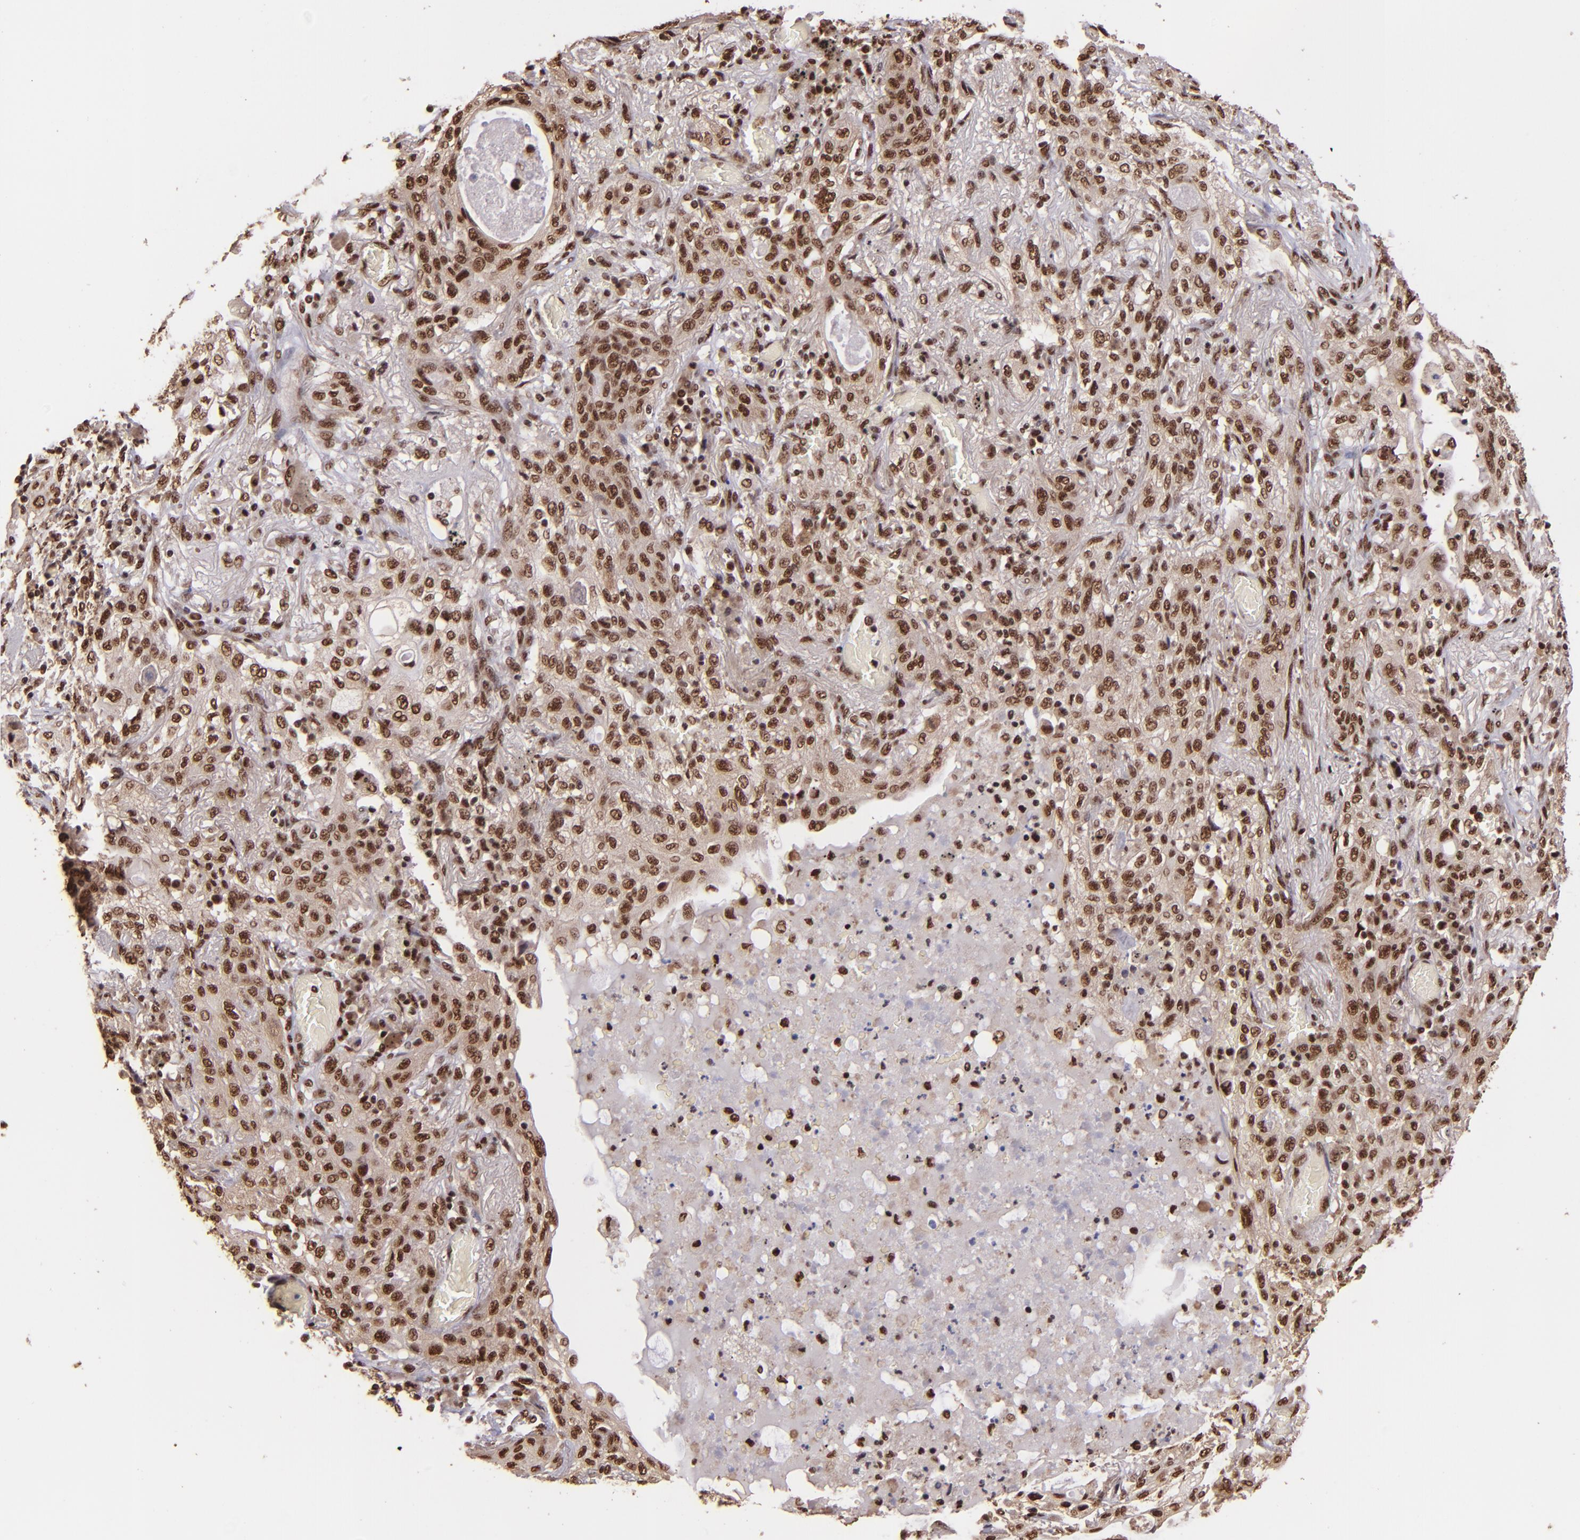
{"staining": {"intensity": "moderate", "quantity": ">75%", "location": "cytoplasmic/membranous,nuclear"}, "tissue": "lung cancer", "cell_type": "Tumor cells", "image_type": "cancer", "snomed": [{"axis": "morphology", "description": "Squamous cell carcinoma, NOS"}, {"axis": "topography", "description": "Lung"}], "caption": "The photomicrograph displays a brown stain indicating the presence of a protein in the cytoplasmic/membranous and nuclear of tumor cells in lung squamous cell carcinoma.", "gene": "PQBP1", "patient": {"sex": "female", "age": 47}}